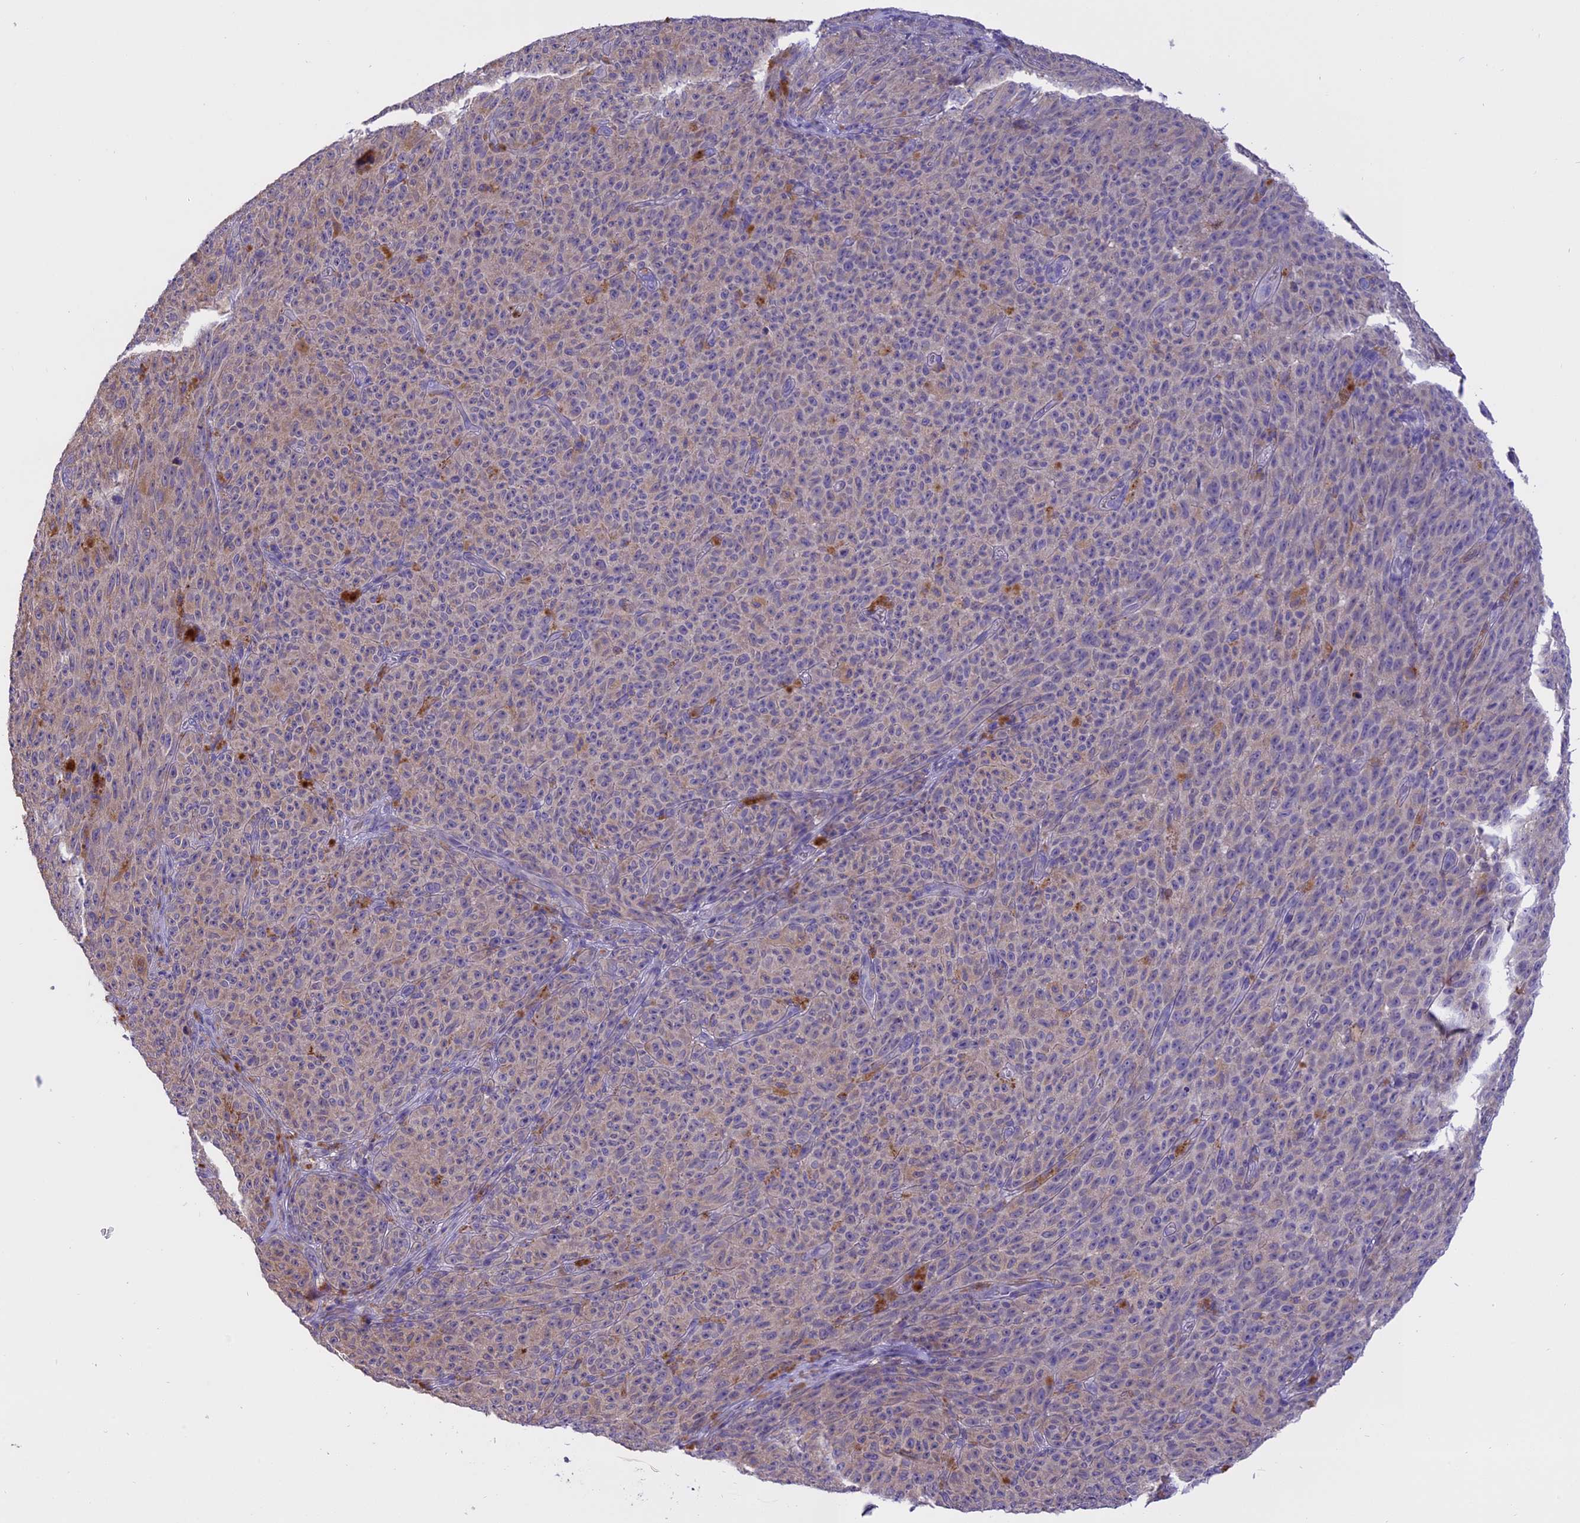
{"staining": {"intensity": "moderate", "quantity": "<25%", "location": "cytoplasmic/membranous"}, "tissue": "melanoma", "cell_type": "Tumor cells", "image_type": "cancer", "snomed": [{"axis": "morphology", "description": "Malignant melanoma, NOS"}, {"axis": "topography", "description": "Skin"}], "caption": "IHC of melanoma reveals low levels of moderate cytoplasmic/membranous positivity in about <25% of tumor cells. (DAB (3,3'-diaminobenzidine) IHC with brightfield microscopy, high magnification).", "gene": "LYPD6", "patient": {"sex": "female", "age": 82}}